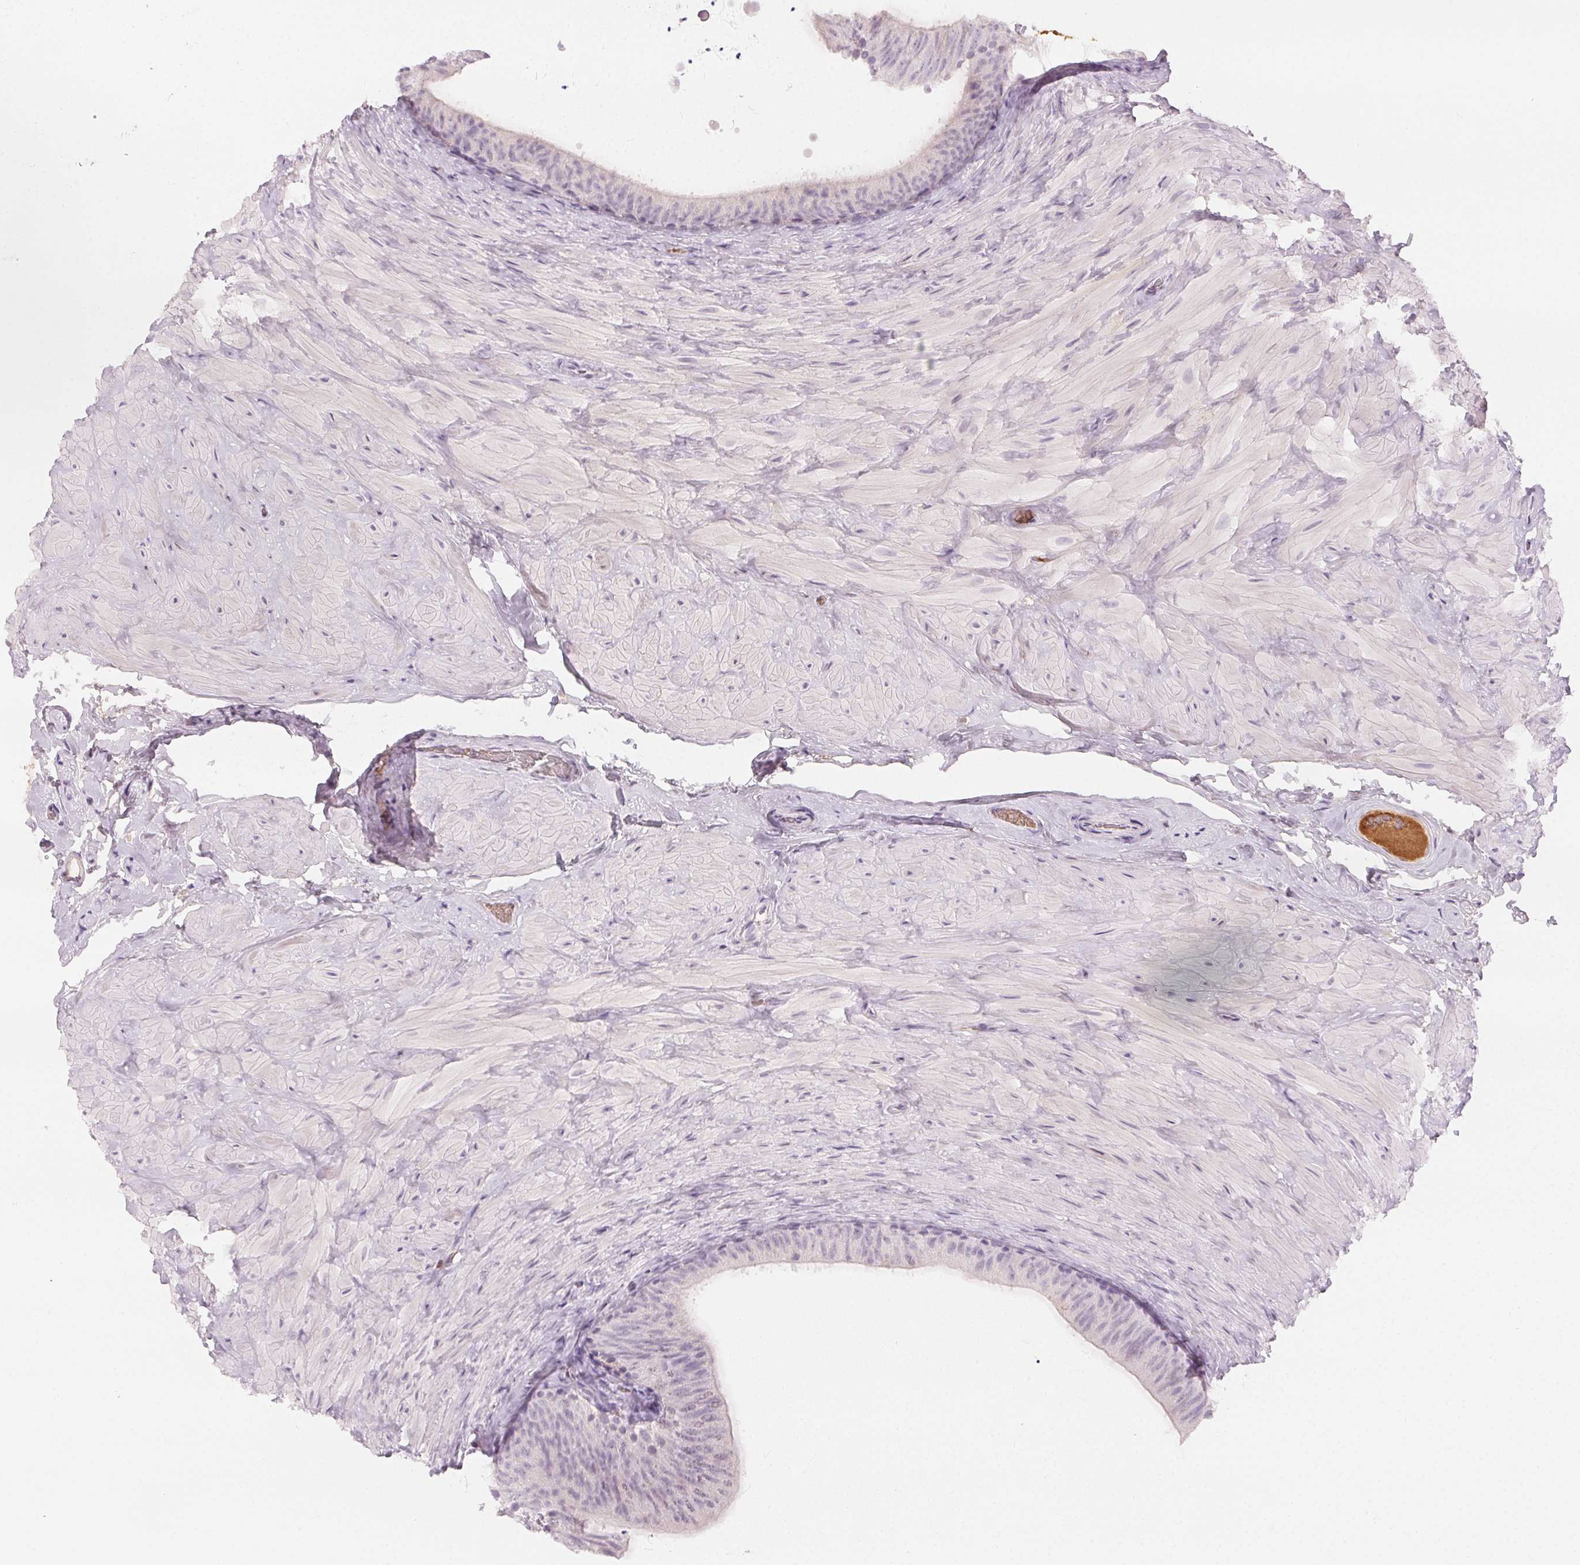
{"staining": {"intensity": "negative", "quantity": "none", "location": "none"}, "tissue": "epididymis", "cell_type": "Glandular cells", "image_type": "normal", "snomed": [{"axis": "morphology", "description": "Normal tissue, NOS"}, {"axis": "topography", "description": "Epididymis, spermatic cord, NOS"}, {"axis": "topography", "description": "Epididymis"}], "caption": "The immunohistochemistry image has no significant positivity in glandular cells of epididymis. (DAB IHC with hematoxylin counter stain).", "gene": "AFM", "patient": {"sex": "male", "age": 31}}